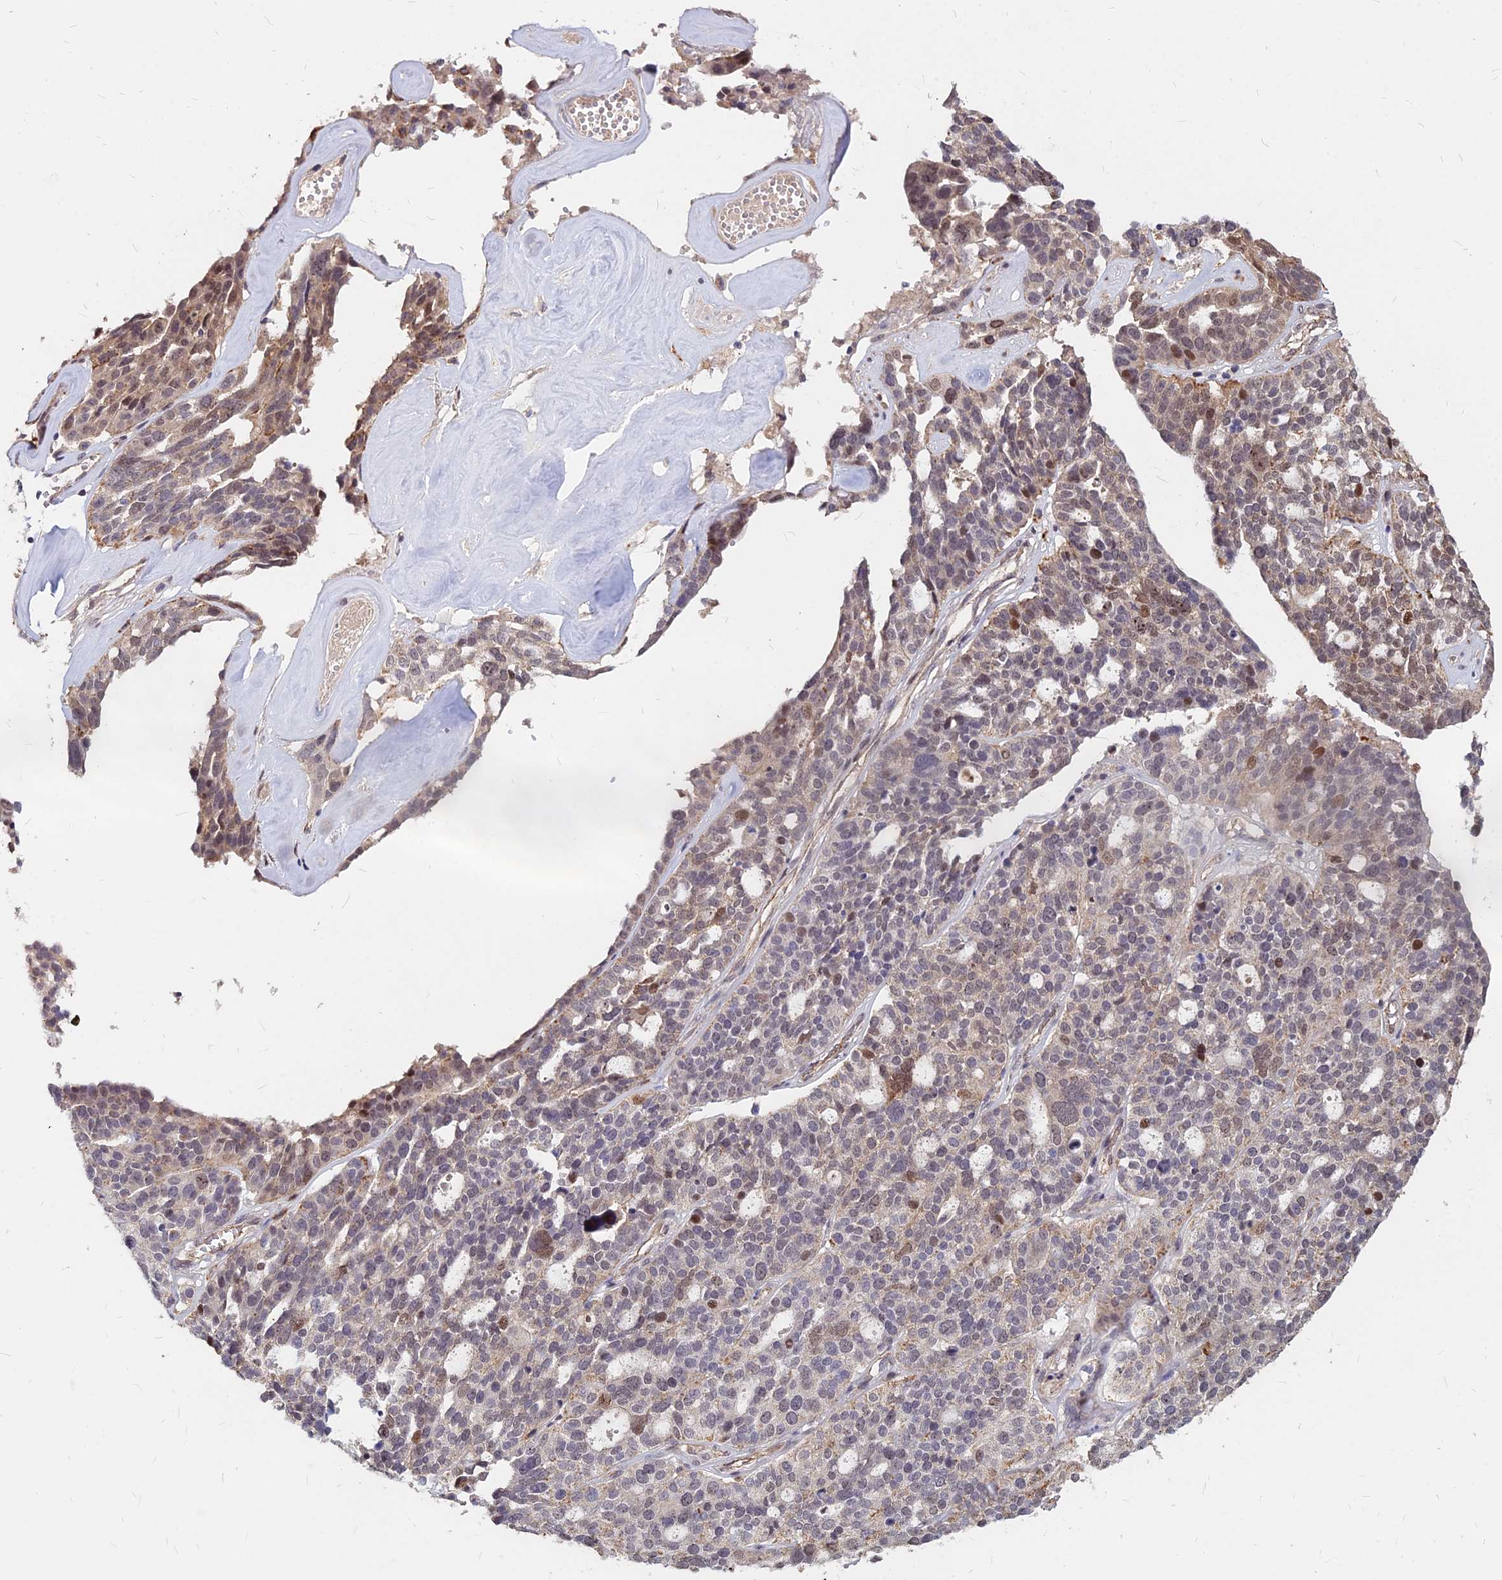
{"staining": {"intensity": "moderate", "quantity": "<25%", "location": "cytoplasmic/membranous,nuclear"}, "tissue": "ovarian cancer", "cell_type": "Tumor cells", "image_type": "cancer", "snomed": [{"axis": "morphology", "description": "Cystadenocarcinoma, serous, NOS"}, {"axis": "topography", "description": "Ovary"}], "caption": "Immunohistochemical staining of ovarian cancer (serous cystadenocarcinoma) displays low levels of moderate cytoplasmic/membranous and nuclear expression in approximately <25% of tumor cells.", "gene": "C11orf68", "patient": {"sex": "female", "age": 59}}